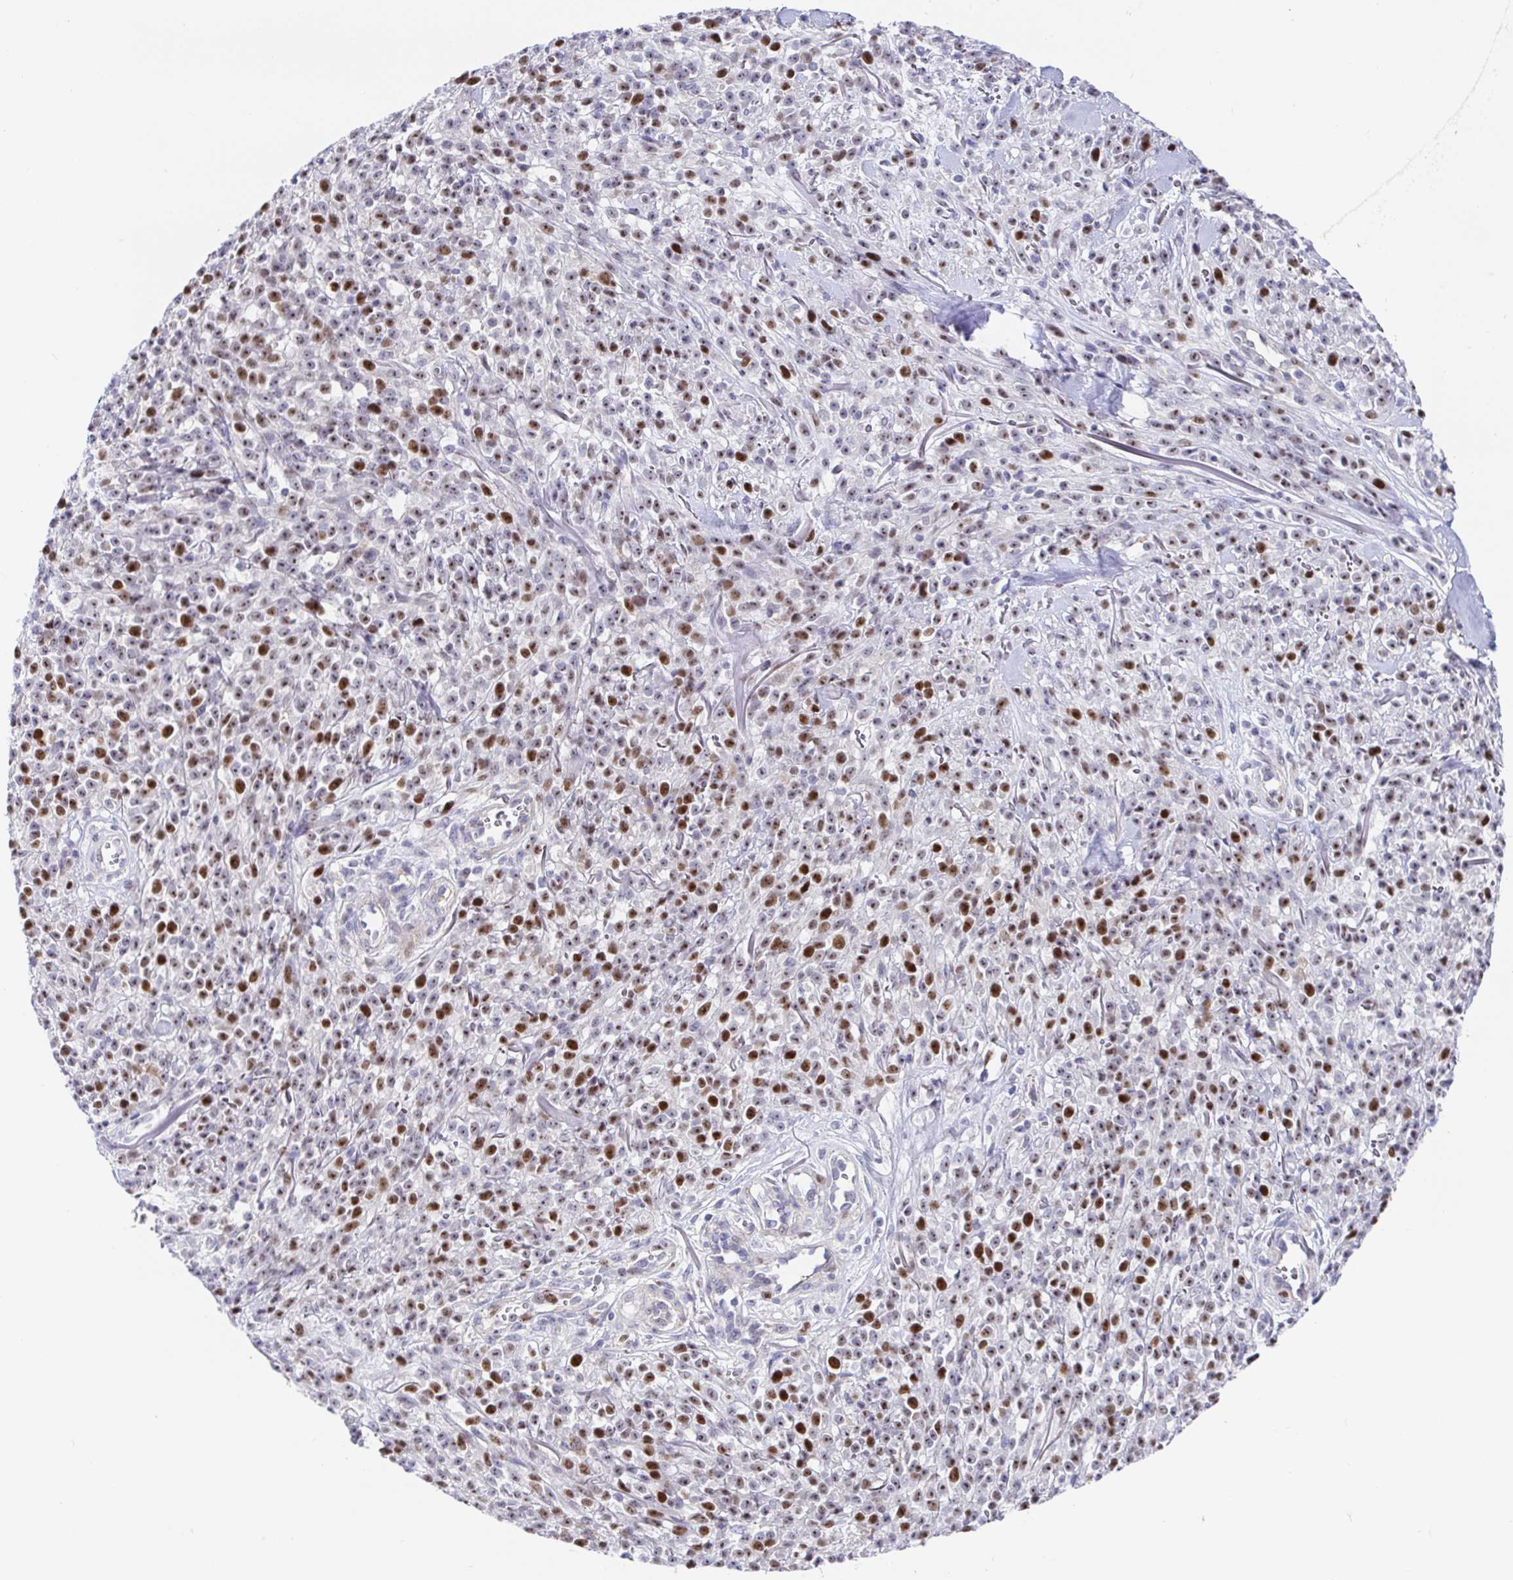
{"staining": {"intensity": "strong", "quantity": "25%-75%", "location": "nuclear"}, "tissue": "melanoma", "cell_type": "Tumor cells", "image_type": "cancer", "snomed": [{"axis": "morphology", "description": "Malignant melanoma, NOS"}, {"axis": "topography", "description": "Skin"}, {"axis": "topography", "description": "Skin of trunk"}], "caption": "A brown stain labels strong nuclear expression of a protein in human malignant melanoma tumor cells.", "gene": "TIMELESS", "patient": {"sex": "male", "age": 74}}